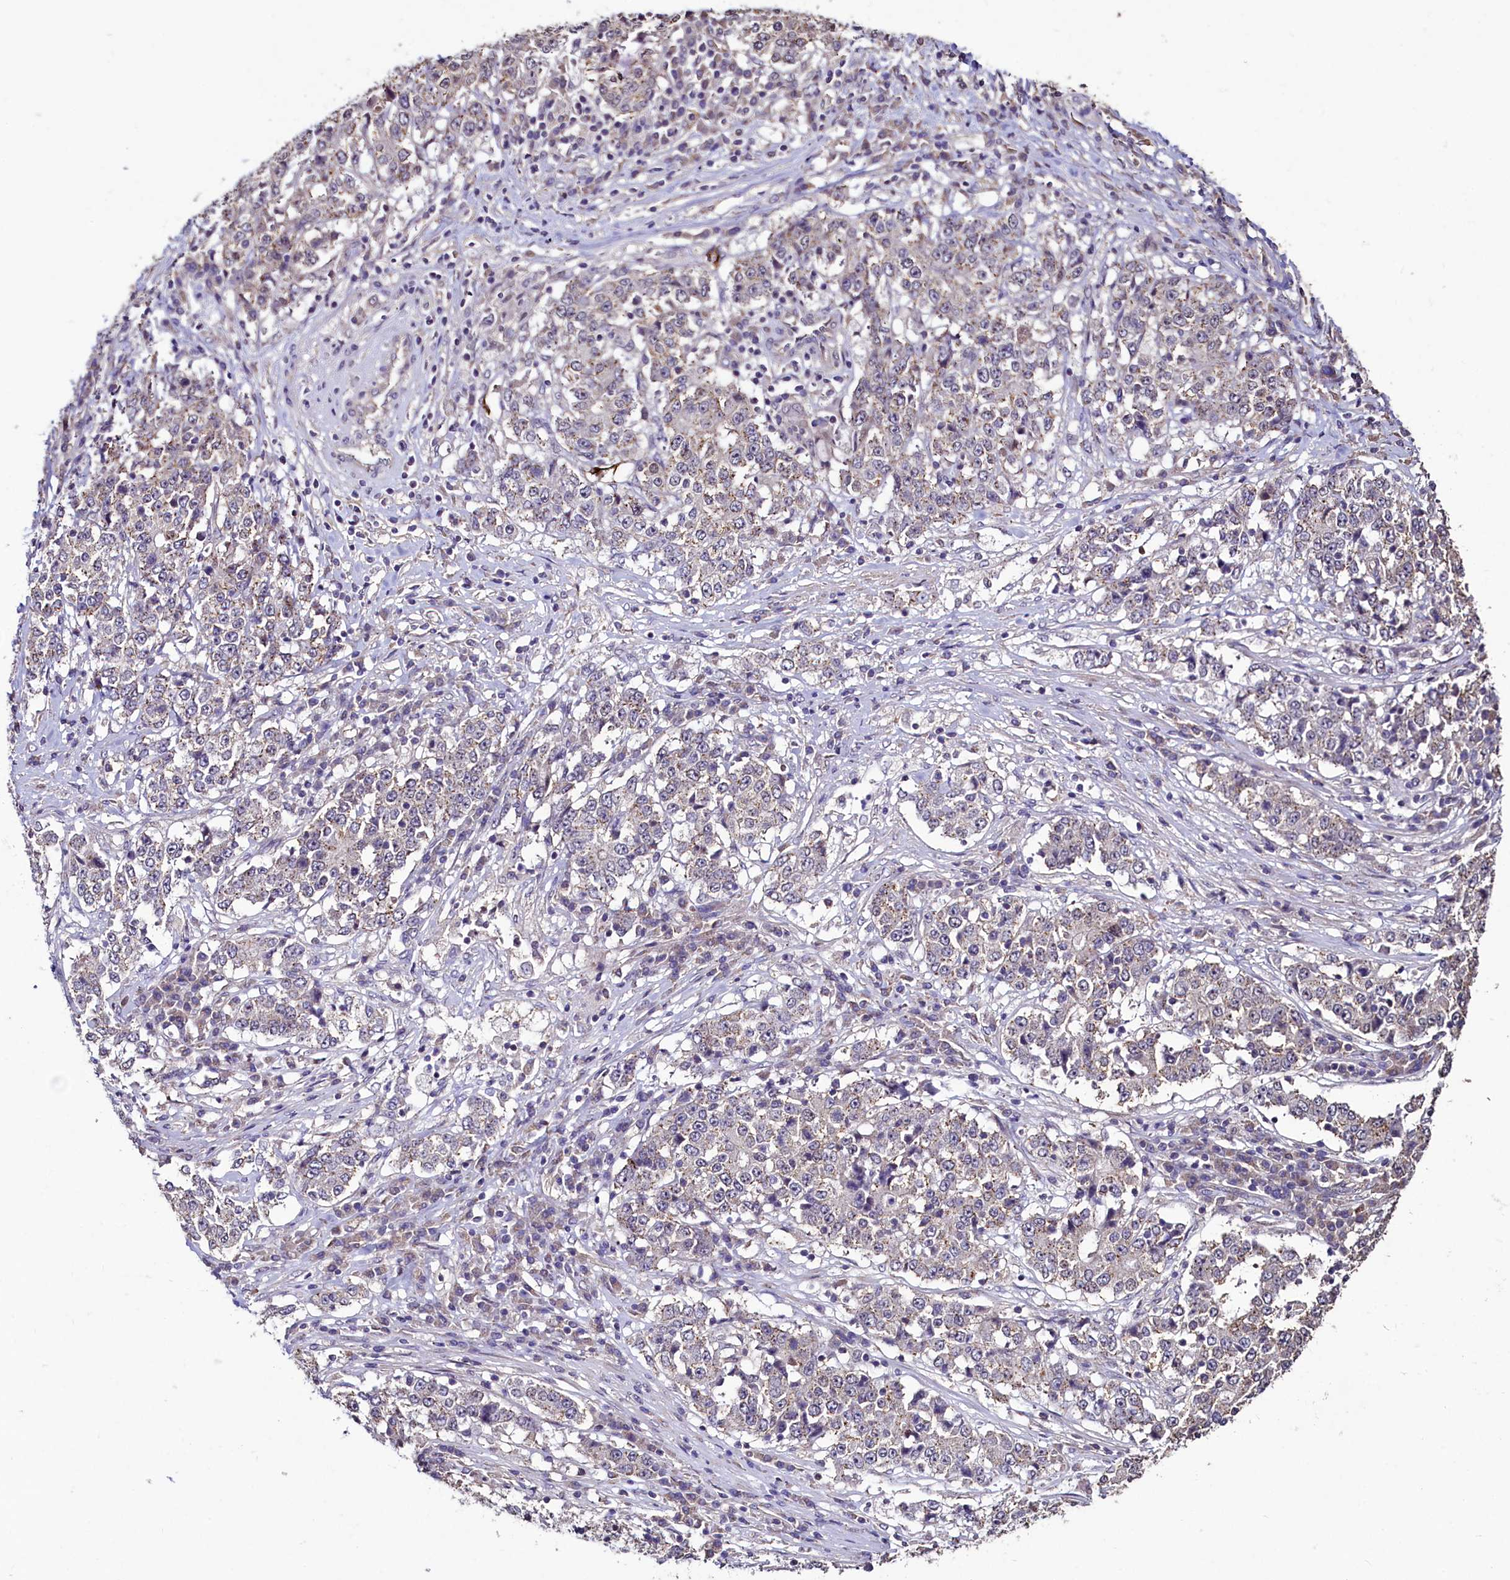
{"staining": {"intensity": "negative", "quantity": "none", "location": "none"}, "tissue": "stomach cancer", "cell_type": "Tumor cells", "image_type": "cancer", "snomed": [{"axis": "morphology", "description": "Adenocarcinoma, NOS"}, {"axis": "topography", "description": "Stomach"}], "caption": "Immunohistochemistry (IHC) photomicrograph of adenocarcinoma (stomach) stained for a protein (brown), which reveals no positivity in tumor cells.", "gene": "PALM", "patient": {"sex": "male", "age": 59}}